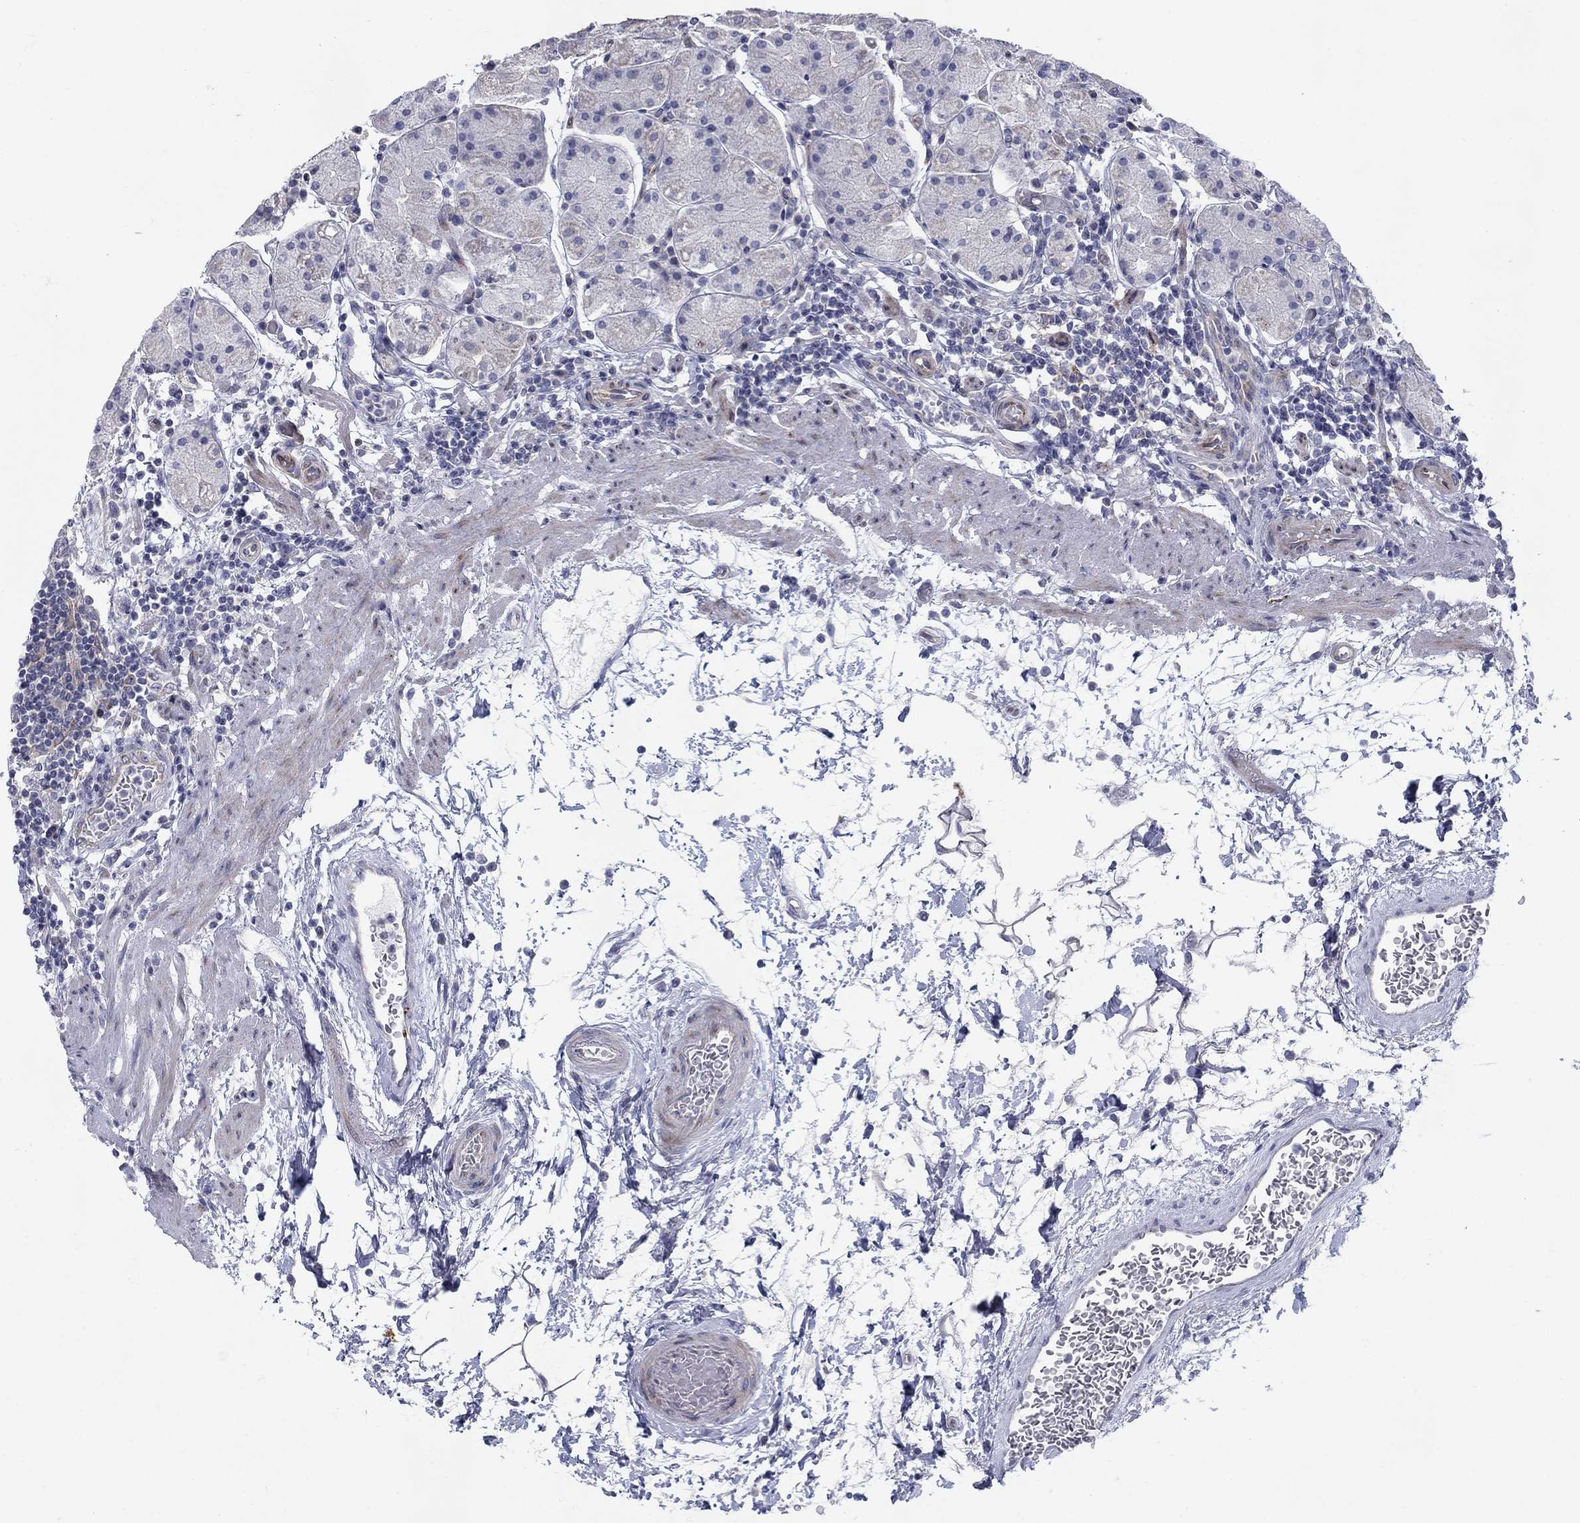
{"staining": {"intensity": "moderate", "quantity": "<25%", "location": "cytoplasmic/membranous"}, "tissue": "stomach", "cell_type": "Glandular cells", "image_type": "normal", "snomed": [{"axis": "morphology", "description": "Normal tissue, NOS"}, {"axis": "topography", "description": "Stomach"}], "caption": "The immunohistochemical stain labels moderate cytoplasmic/membranous expression in glandular cells of benign stomach. (DAB (3,3'-diaminobenzidine) IHC, brown staining for protein, blue staining for nuclei).", "gene": "FXR1", "patient": {"sex": "male", "age": 54}}